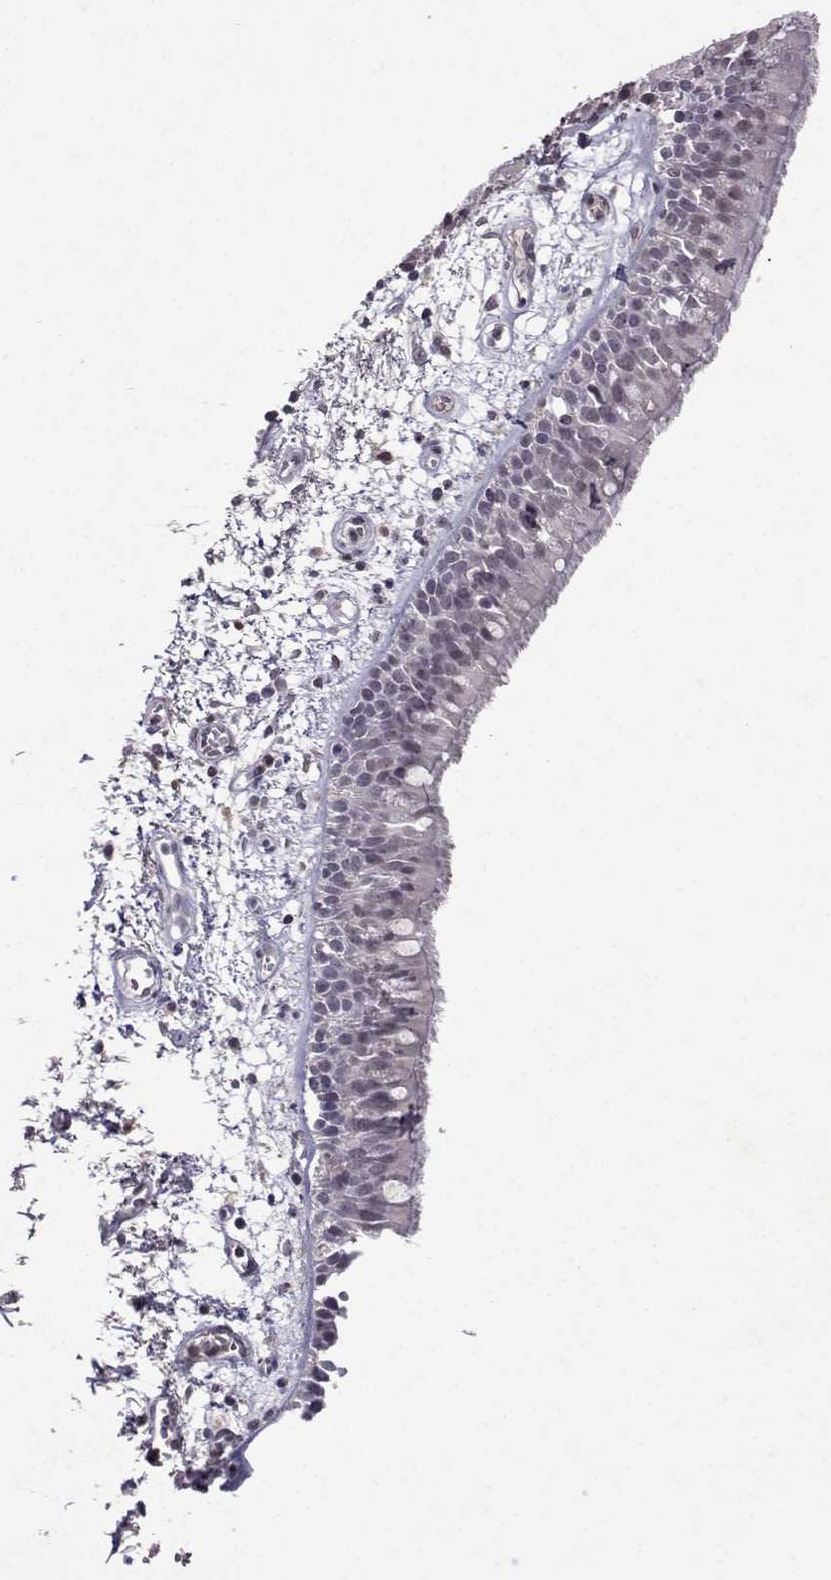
{"staining": {"intensity": "negative", "quantity": "none", "location": "none"}, "tissue": "bronchus", "cell_type": "Respiratory epithelial cells", "image_type": "normal", "snomed": [{"axis": "morphology", "description": "Normal tissue, NOS"}, {"axis": "morphology", "description": "Squamous cell carcinoma, NOS"}, {"axis": "topography", "description": "Cartilage tissue"}, {"axis": "topography", "description": "Bronchus"}, {"axis": "topography", "description": "Lung"}], "caption": "Immunohistochemistry (IHC) micrograph of normal bronchus: human bronchus stained with DAB (3,3'-diaminobenzidine) reveals no significant protein positivity in respiratory epithelial cells.", "gene": "CCL28", "patient": {"sex": "male", "age": 66}}